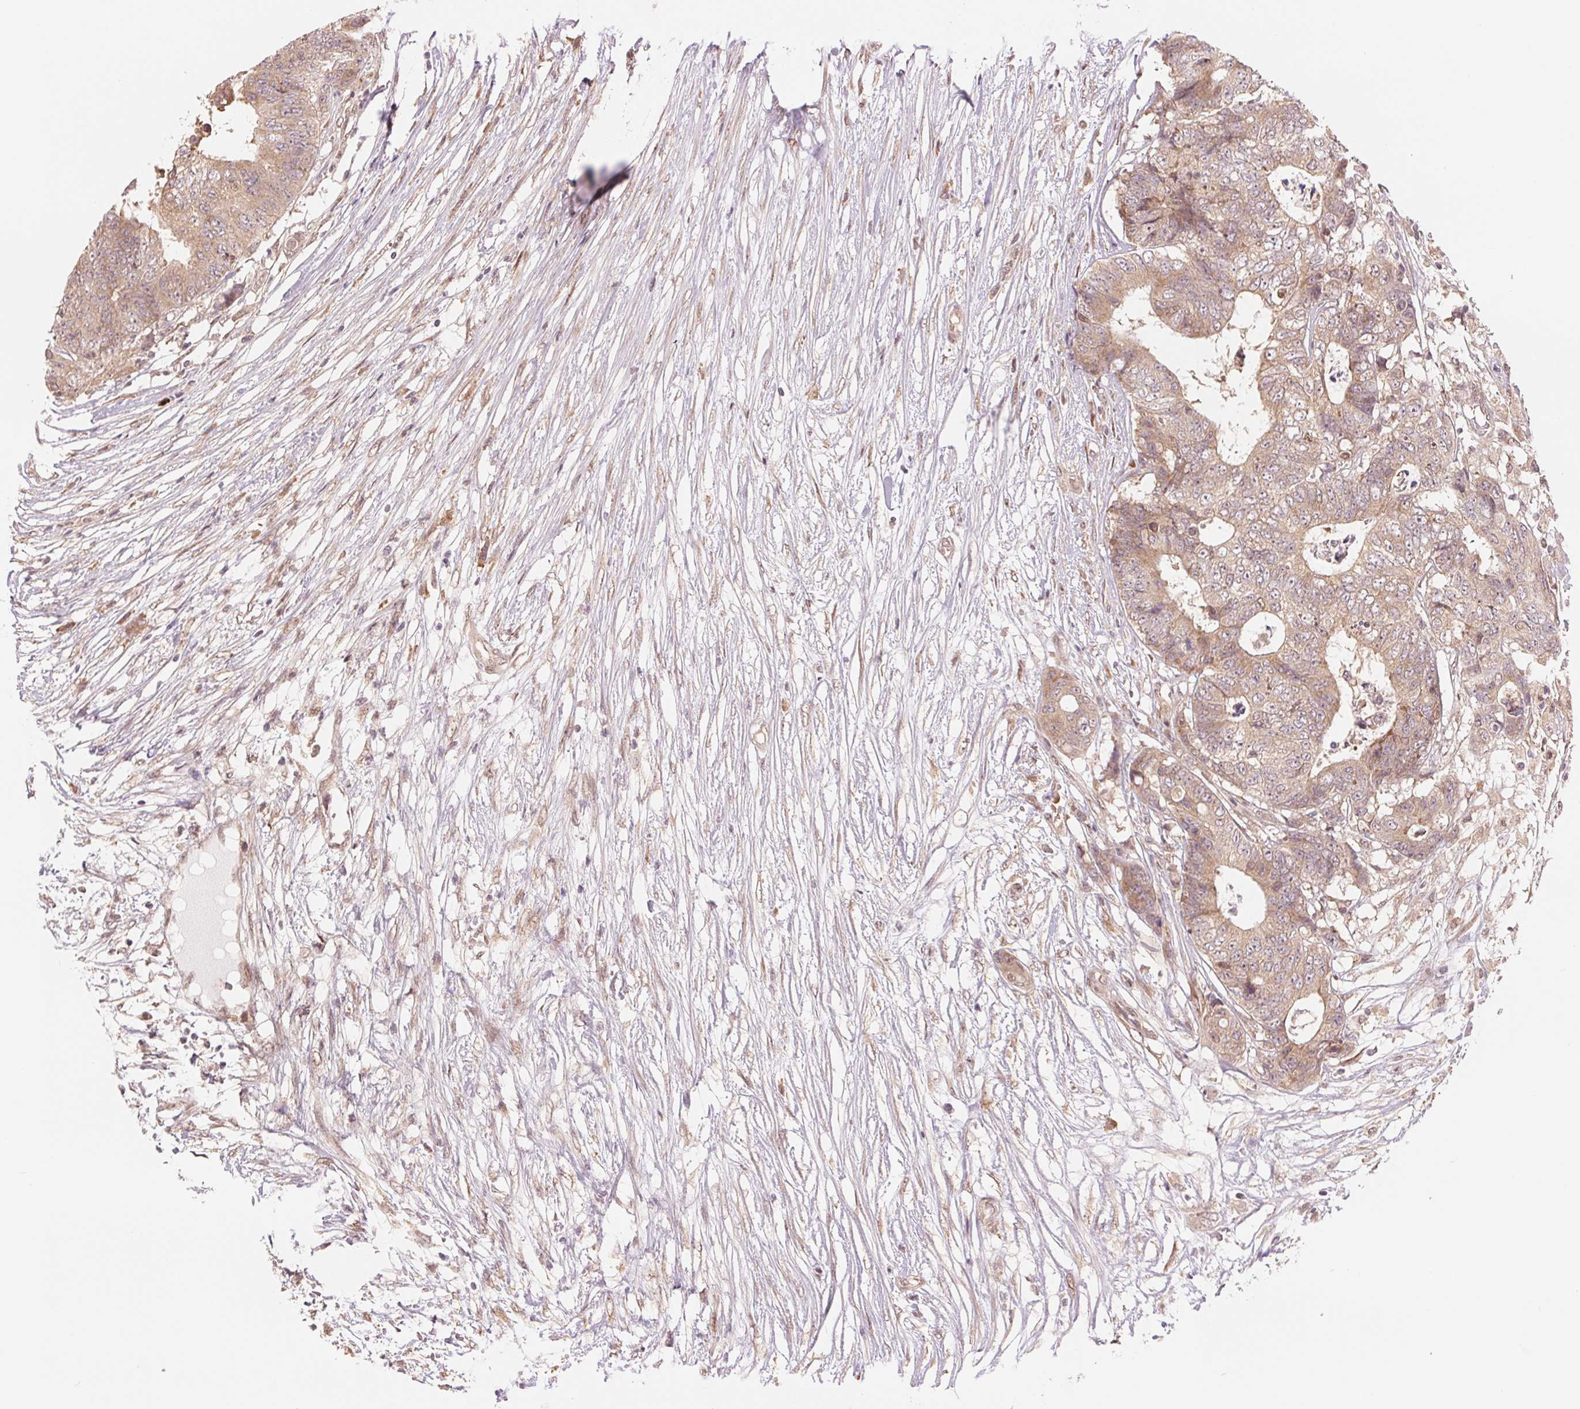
{"staining": {"intensity": "weak", "quantity": ">75%", "location": "cytoplasmic/membranous"}, "tissue": "colorectal cancer", "cell_type": "Tumor cells", "image_type": "cancer", "snomed": [{"axis": "morphology", "description": "Adenocarcinoma, NOS"}, {"axis": "topography", "description": "Colon"}], "caption": "A brown stain shows weak cytoplasmic/membranous positivity of a protein in colorectal cancer tumor cells.", "gene": "ERI3", "patient": {"sex": "female", "age": 48}}